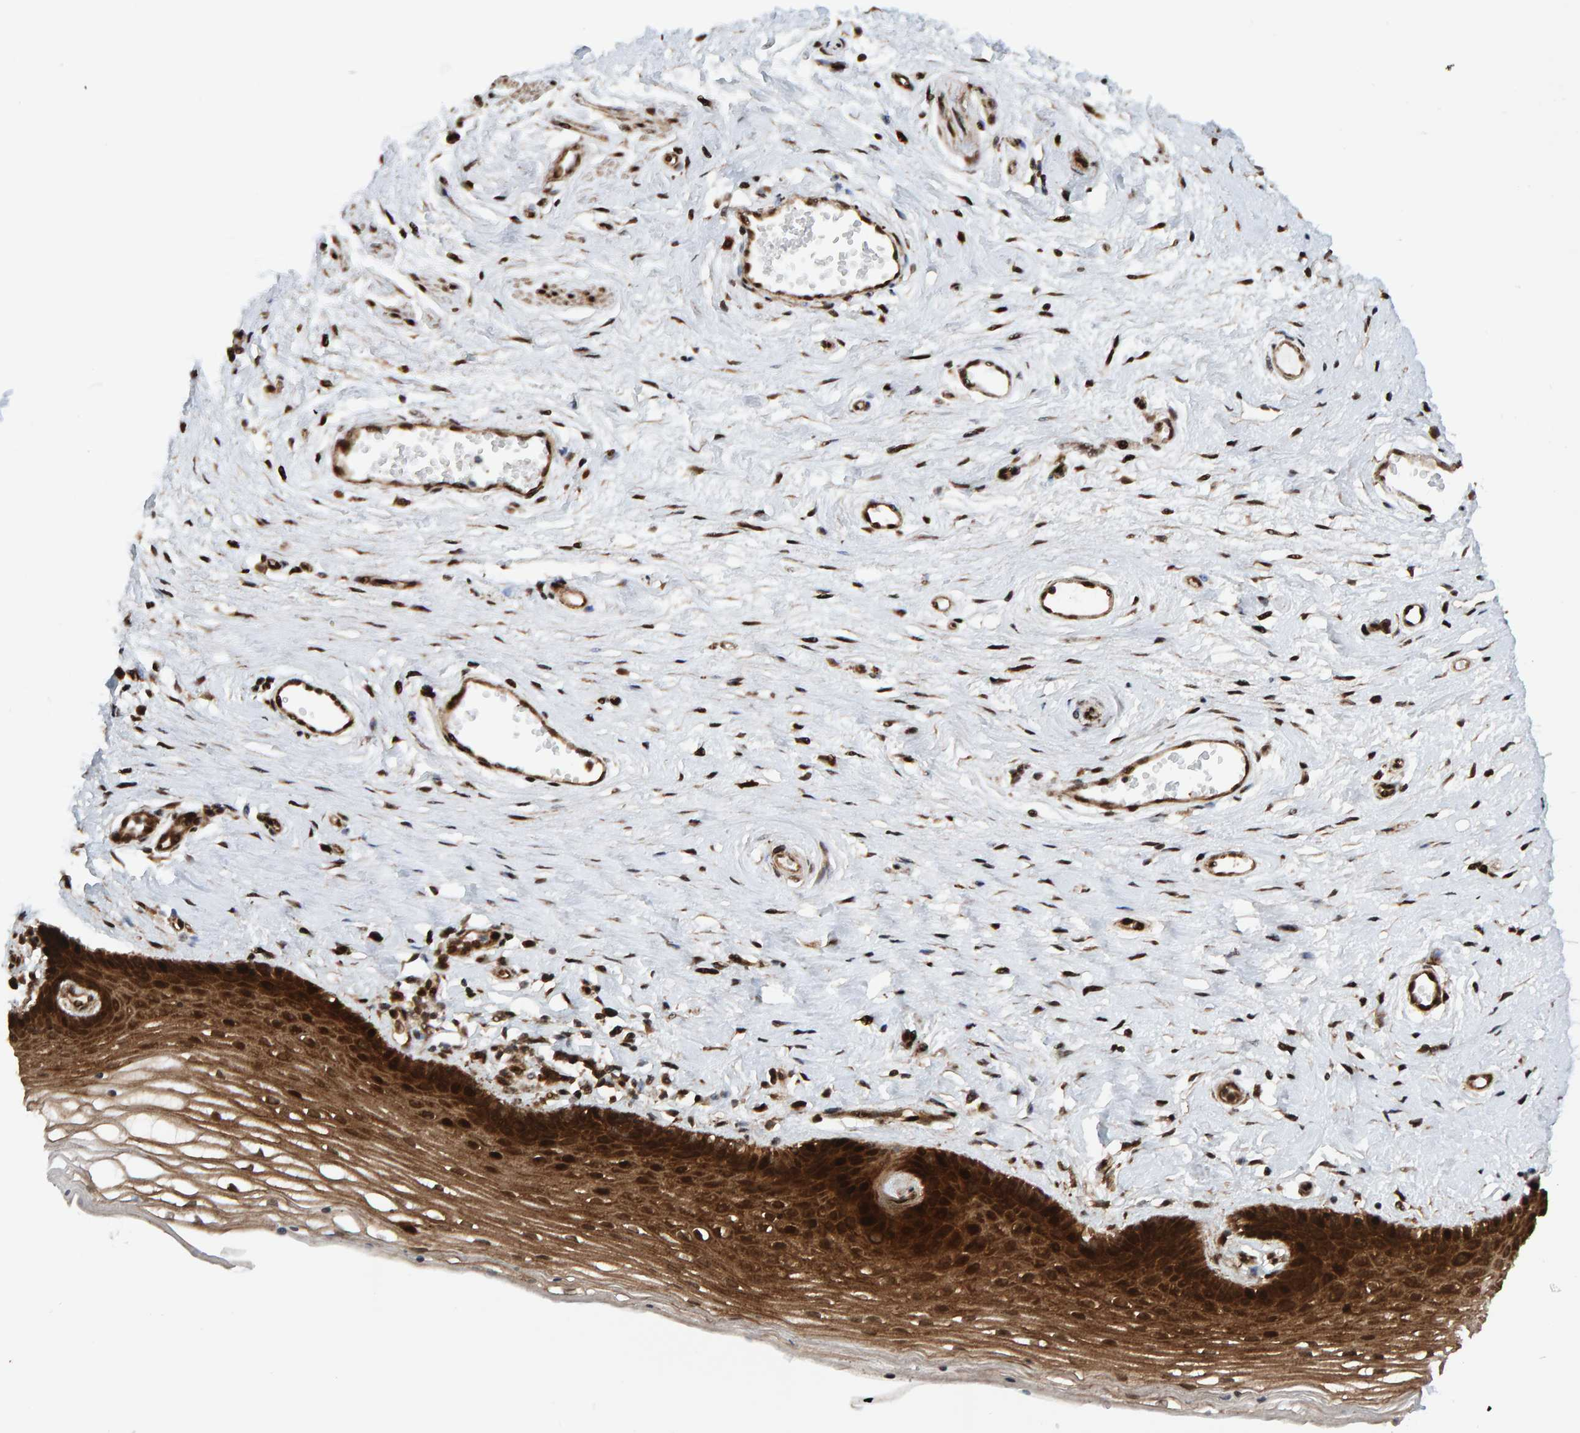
{"staining": {"intensity": "strong", "quantity": ">75%", "location": "cytoplasmic/membranous,nuclear"}, "tissue": "vagina", "cell_type": "Squamous epithelial cells", "image_type": "normal", "snomed": [{"axis": "morphology", "description": "Normal tissue, NOS"}, {"axis": "topography", "description": "Vagina"}], "caption": "An immunohistochemistry (IHC) photomicrograph of normal tissue is shown. Protein staining in brown labels strong cytoplasmic/membranous,nuclear positivity in vagina within squamous epithelial cells.", "gene": "ZNF366", "patient": {"sex": "female", "age": 46}}